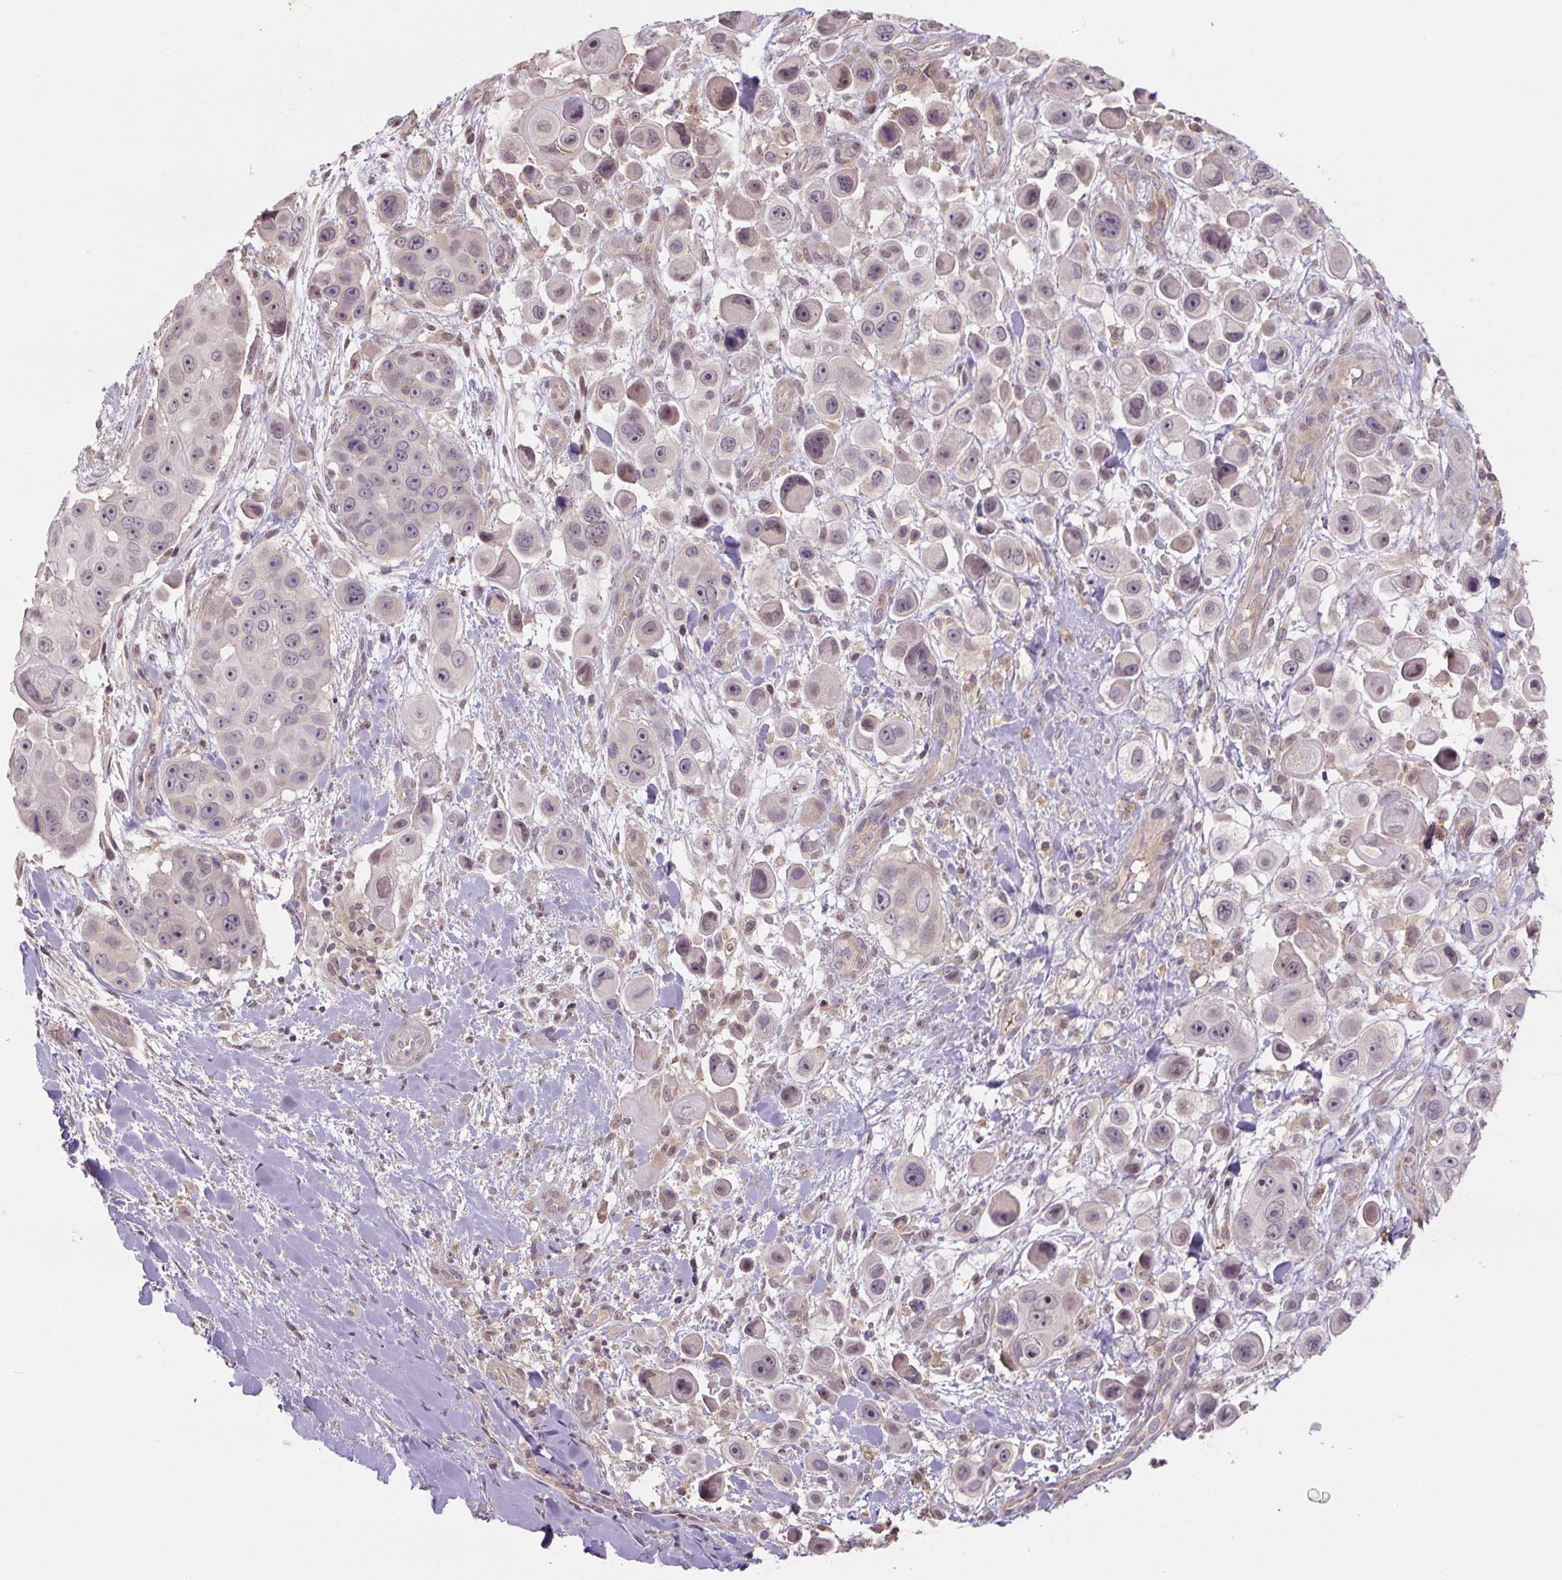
{"staining": {"intensity": "weak", "quantity": "<25%", "location": "nuclear"}, "tissue": "skin cancer", "cell_type": "Tumor cells", "image_type": "cancer", "snomed": [{"axis": "morphology", "description": "Squamous cell carcinoma, NOS"}, {"axis": "topography", "description": "Skin"}], "caption": "This histopathology image is of skin cancer (squamous cell carcinoma) stained with IHC to label a protein in brown with the nuclei are counter-stained blue. There is no positivity in tumor cells. The staining was performed using DAB to visualize the protein expression in brown, while the nuclei were stained in blue with hematoxylin (Magnification: 20x).", "gene": "C2orf73", "patient": {"sex": "male", "age": 67}}